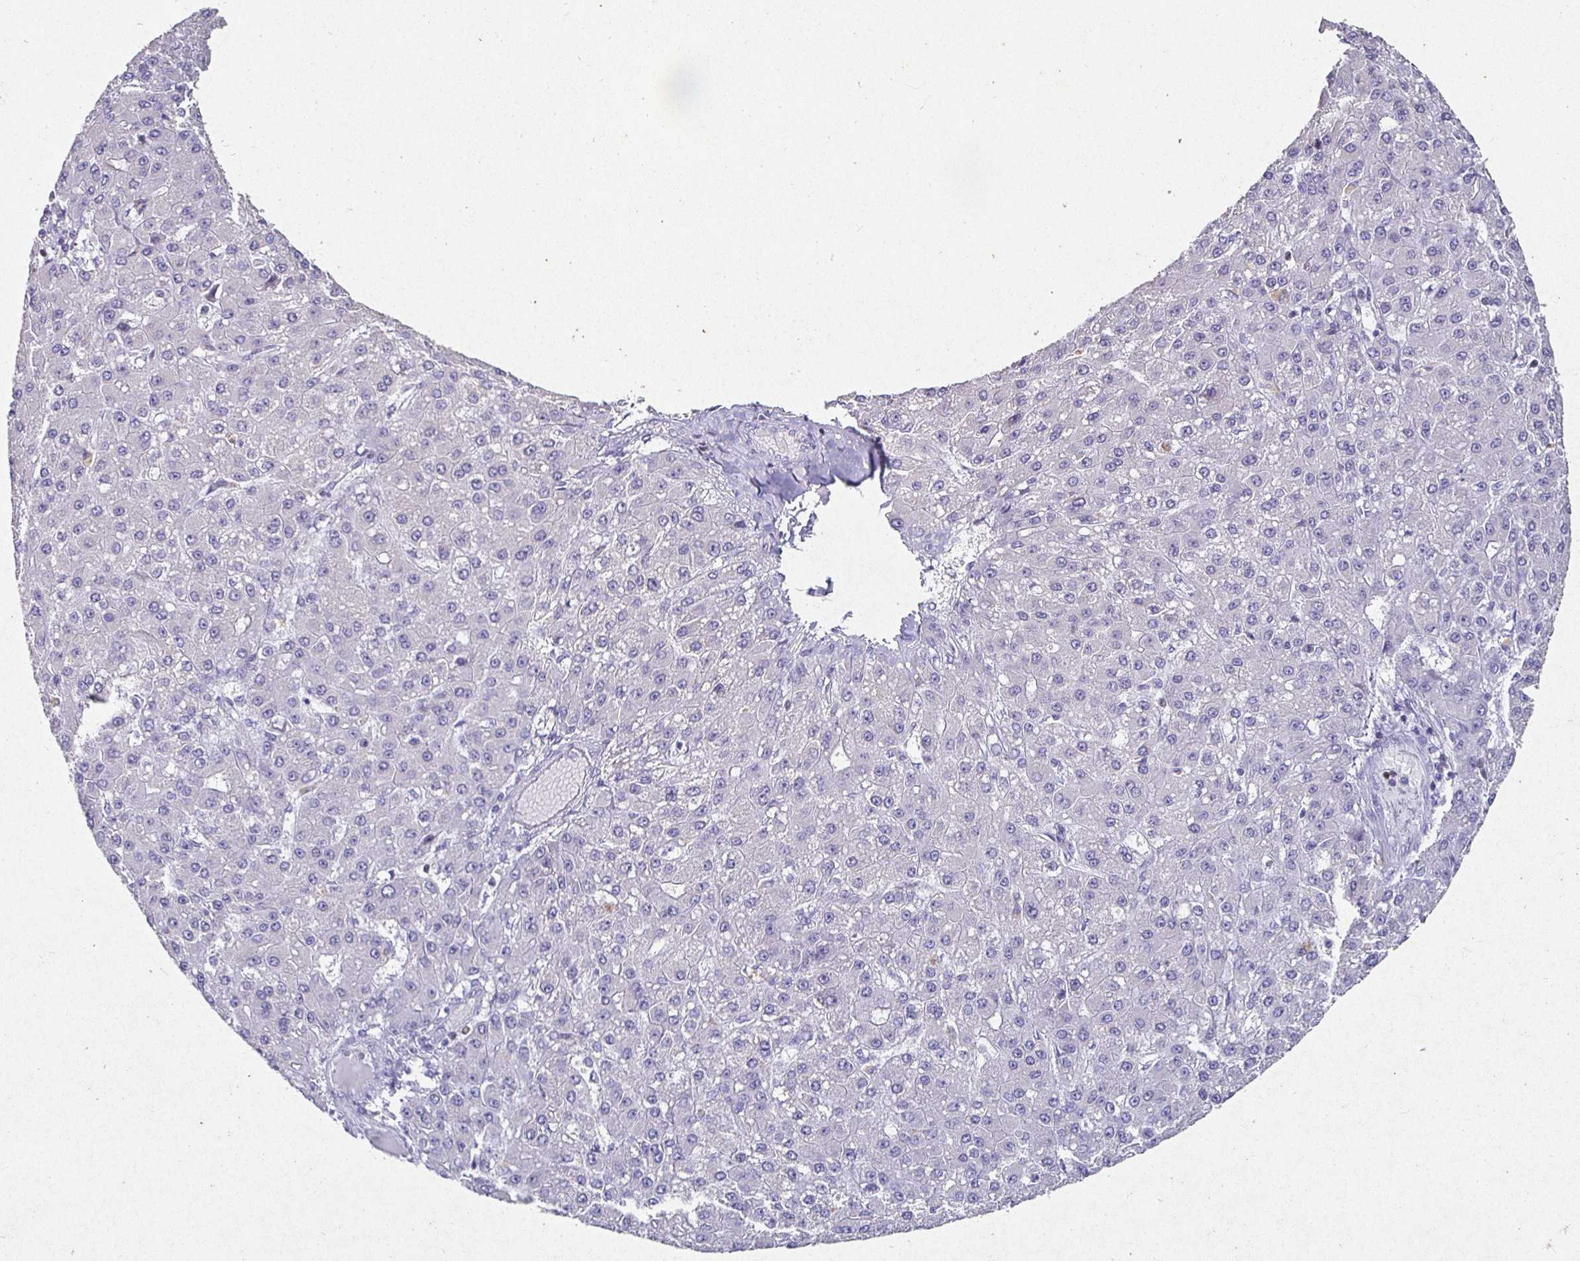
{"staining": {"intensity": "negative", "quantity": "none", "location": "none"}, "tissue": "liver cancer", "cell_type": "Tumor cells", "image_type": "cancer", "snomed": [{"axis": "morphology", "description": "Carcinoma, Hepatocellular, NOS"}, {"axis": "topography", "description": "Liver"}], "caption": "This is an IHC image of human liver hepatocellular carcinoma. There is no expression in tumor cells.", "gene": "SATB1", "patient": {"sex": "male", "age": 67}}